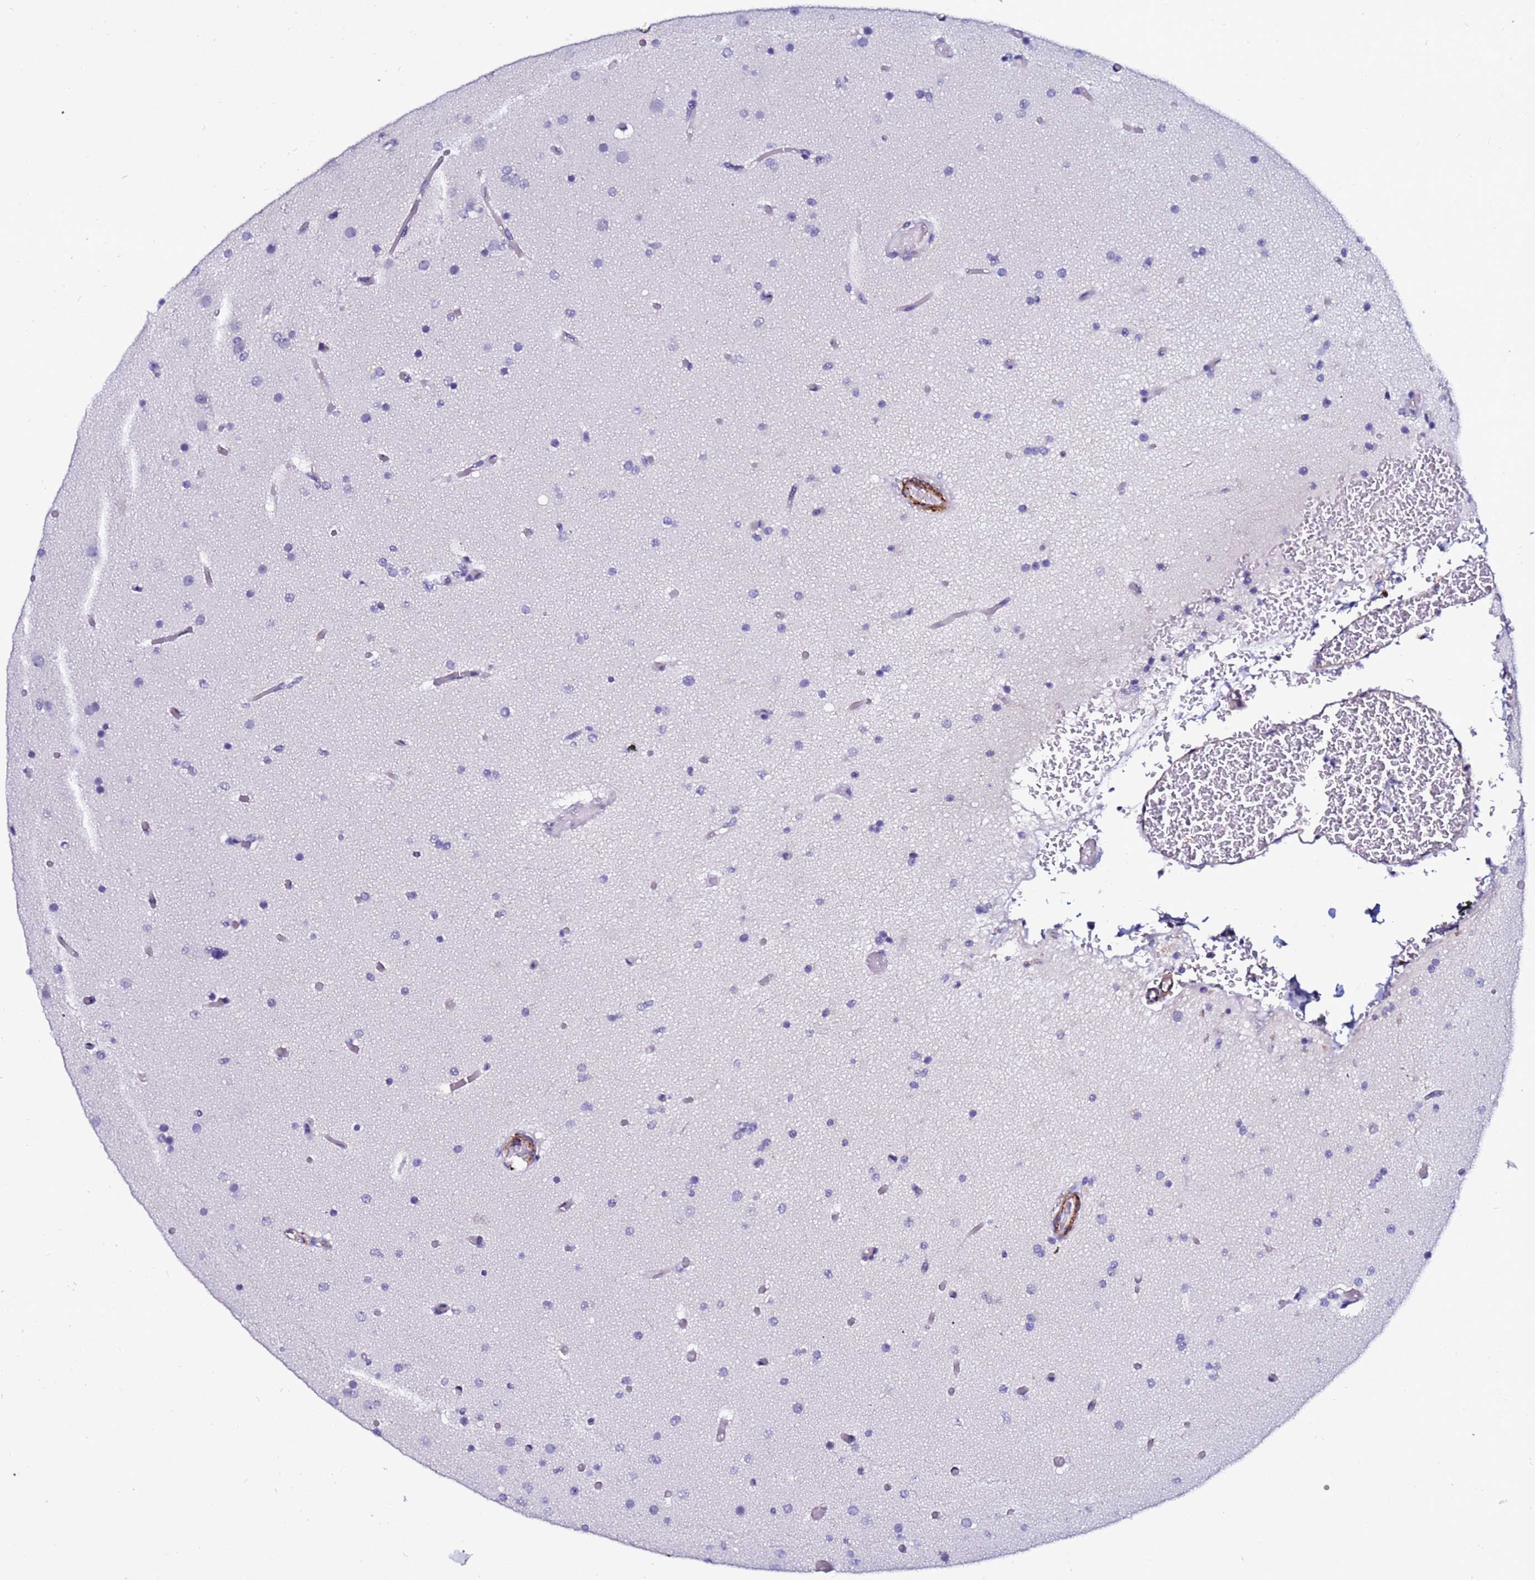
{"staining": {"intensity": "negative", "quantity": "none", "location": "none"}, "tissue": "glioma", "cell_type": "Tumor cells", "image_type": "cancer", "snomed": [{"axis": "morphology", "description": "Glioma, malignant, High grade"}, {"axis": "topography", "description": "Cerebral cortex"}], "caption": "A high-resolution histopathology image shows immunohistochemistry (IHC) staining of malignant high-grade glioma, which reveals no significant staining in tumor cells.", "gene": "DEFB104A", "patient": {"sex": "female", "age": 36}}